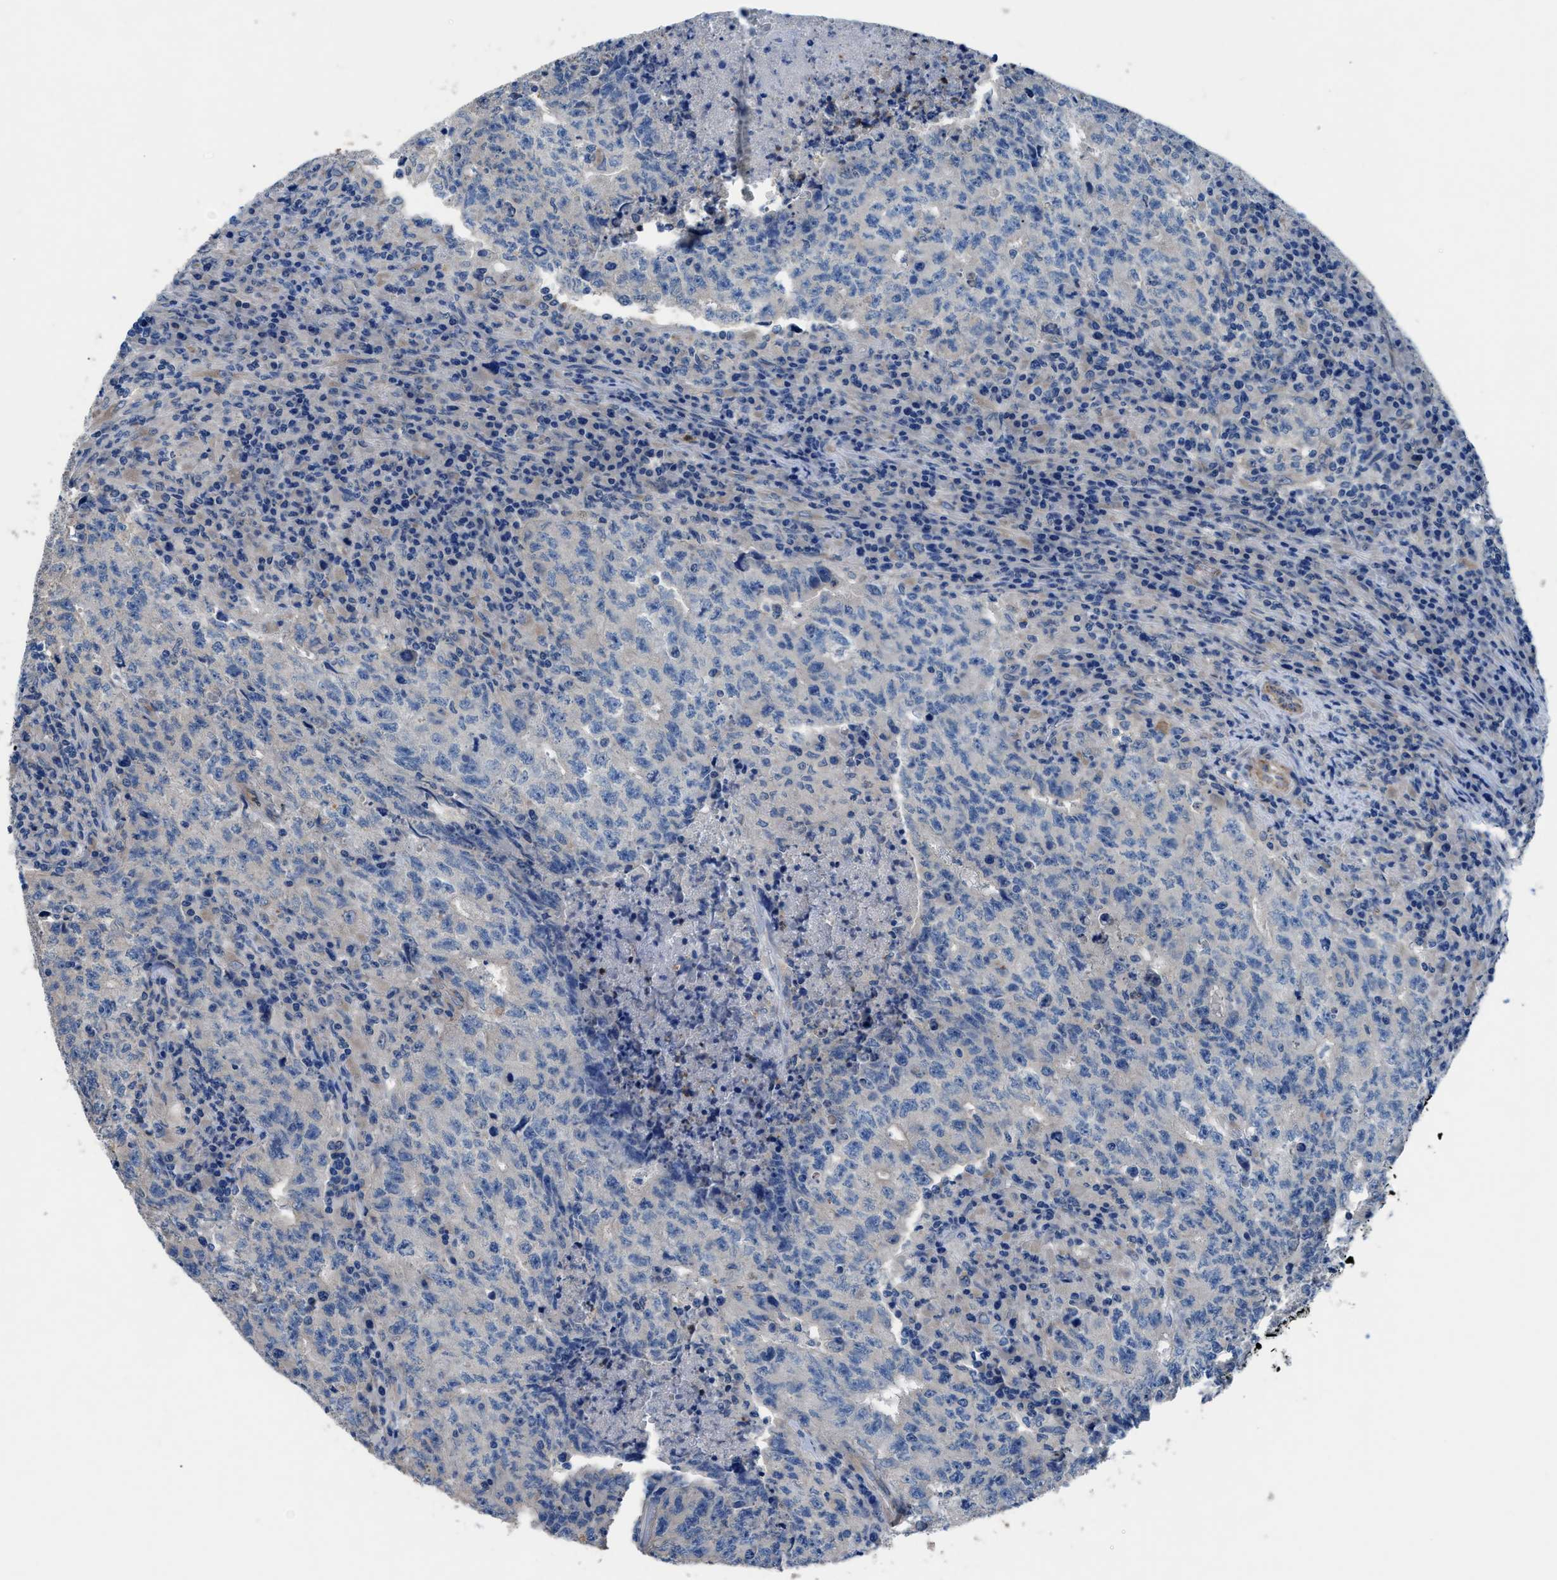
{"staining": {"intensity": "negative", "quantity": "none", "location": "none"}, "tissue": "testis cancer", "cell_type": "Tumor cells", "image_type": "cancer", "snomed": [{"axis": "morphology", "description": "Necrosis, NOS"}, {"axis": "morphology", "description": "Carcinoma, Embryonal, NOS"}, {"axis": "topography", "description": "Testis"}], "caption": "DAB (3,3'-diaminobenzidine) immunohistochemical staining of testis embryonal carcinoma reveals no significant expression in tumor cells.", "gene": "ITPR1", "patient": {"sex": "male", "age": 19}}